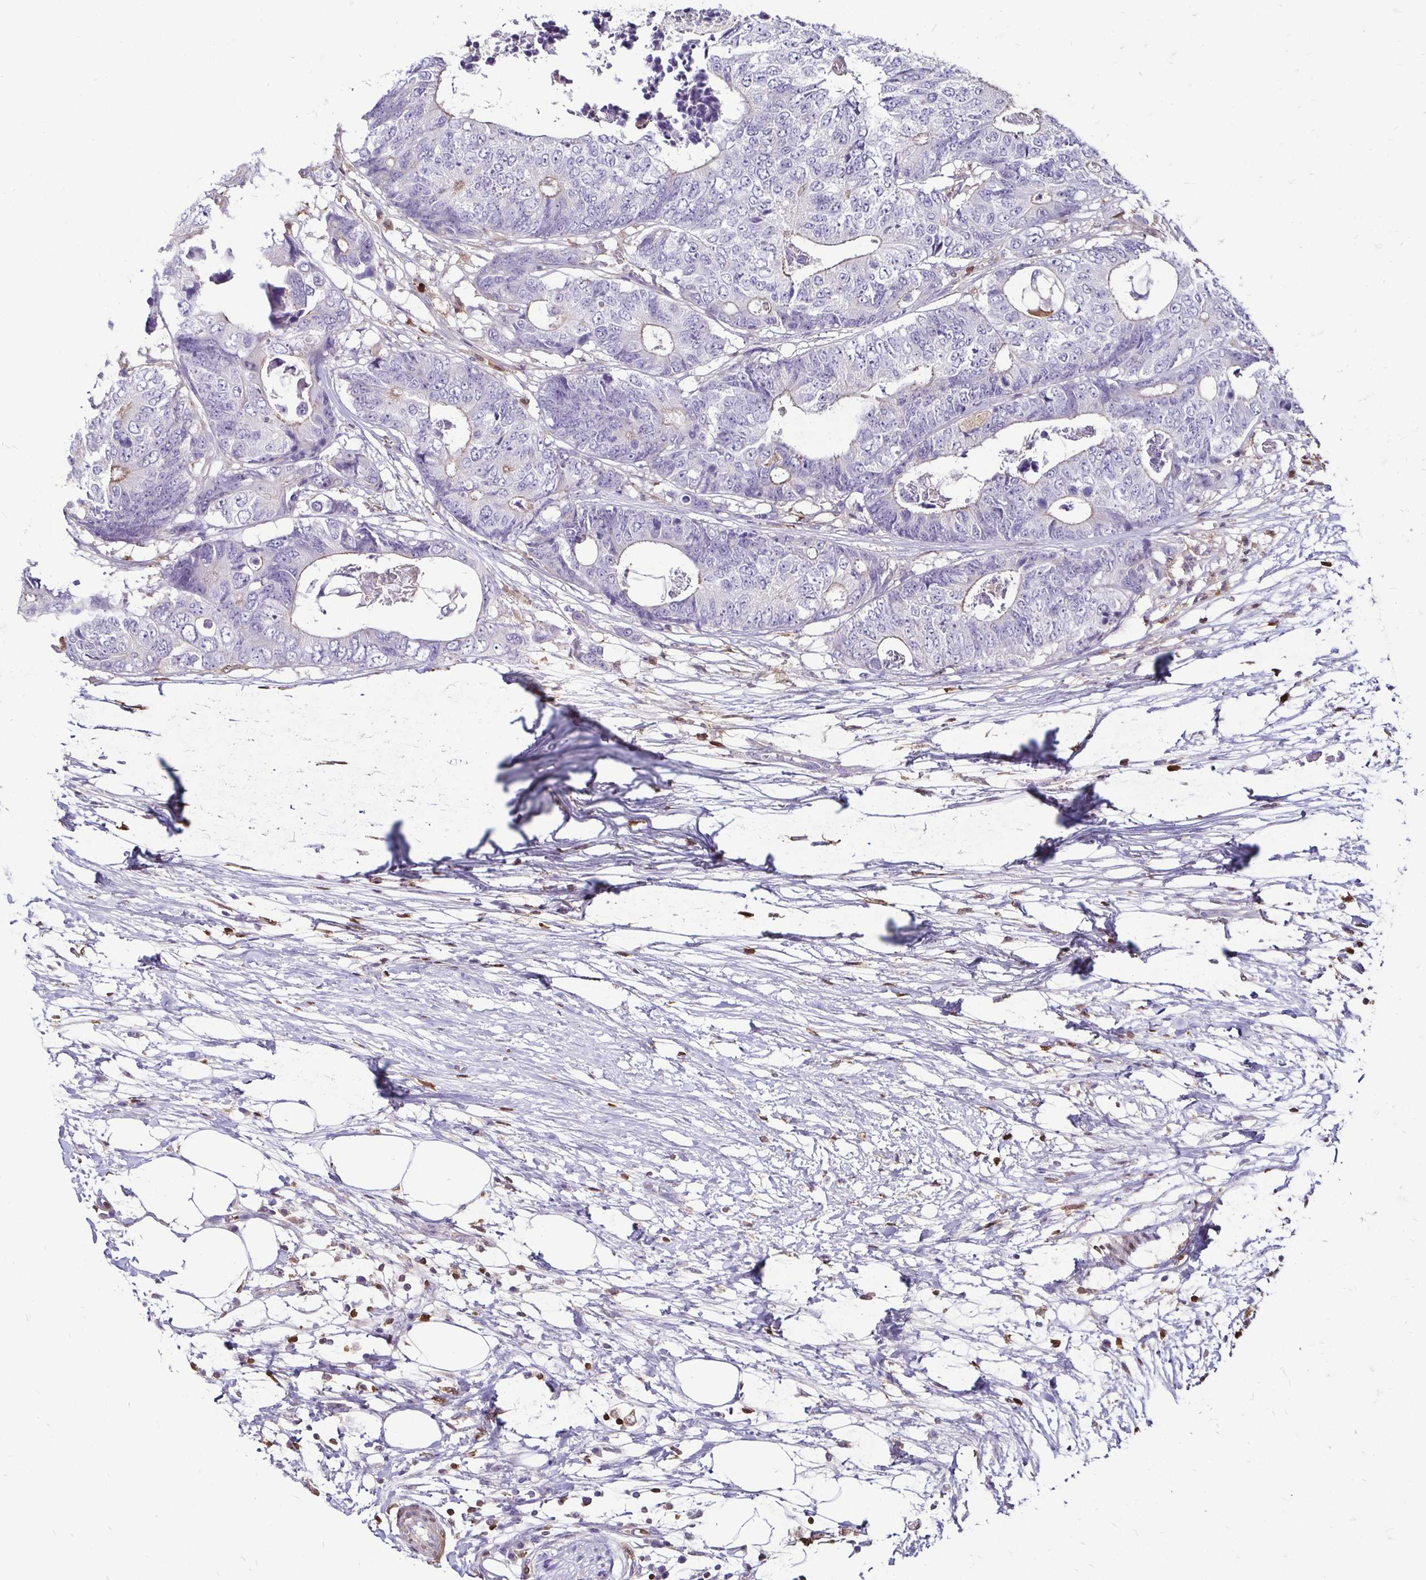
{"staining": {"intensity": "weak", "quantity": "<25%", "location": "cytoplasmic/membranous"}, "tissue": "colorectal cancer", "cell_type": "Tumor cells", "image_type": "cancer", "snomed": [{"axis": "morphology", "description": "Adenocarcinoma, NOS"}, {"axis": "topography", "description": "Colon"}], "caption": "Immunohistochemistry image of neoplastic tissue: human colorectal cancer (adenocarcinoma) stained with DAB reveals no significant protein staining in tumor cells.", "gene": "ZFP1", "patient": {"sex": "female", "age": 48}}